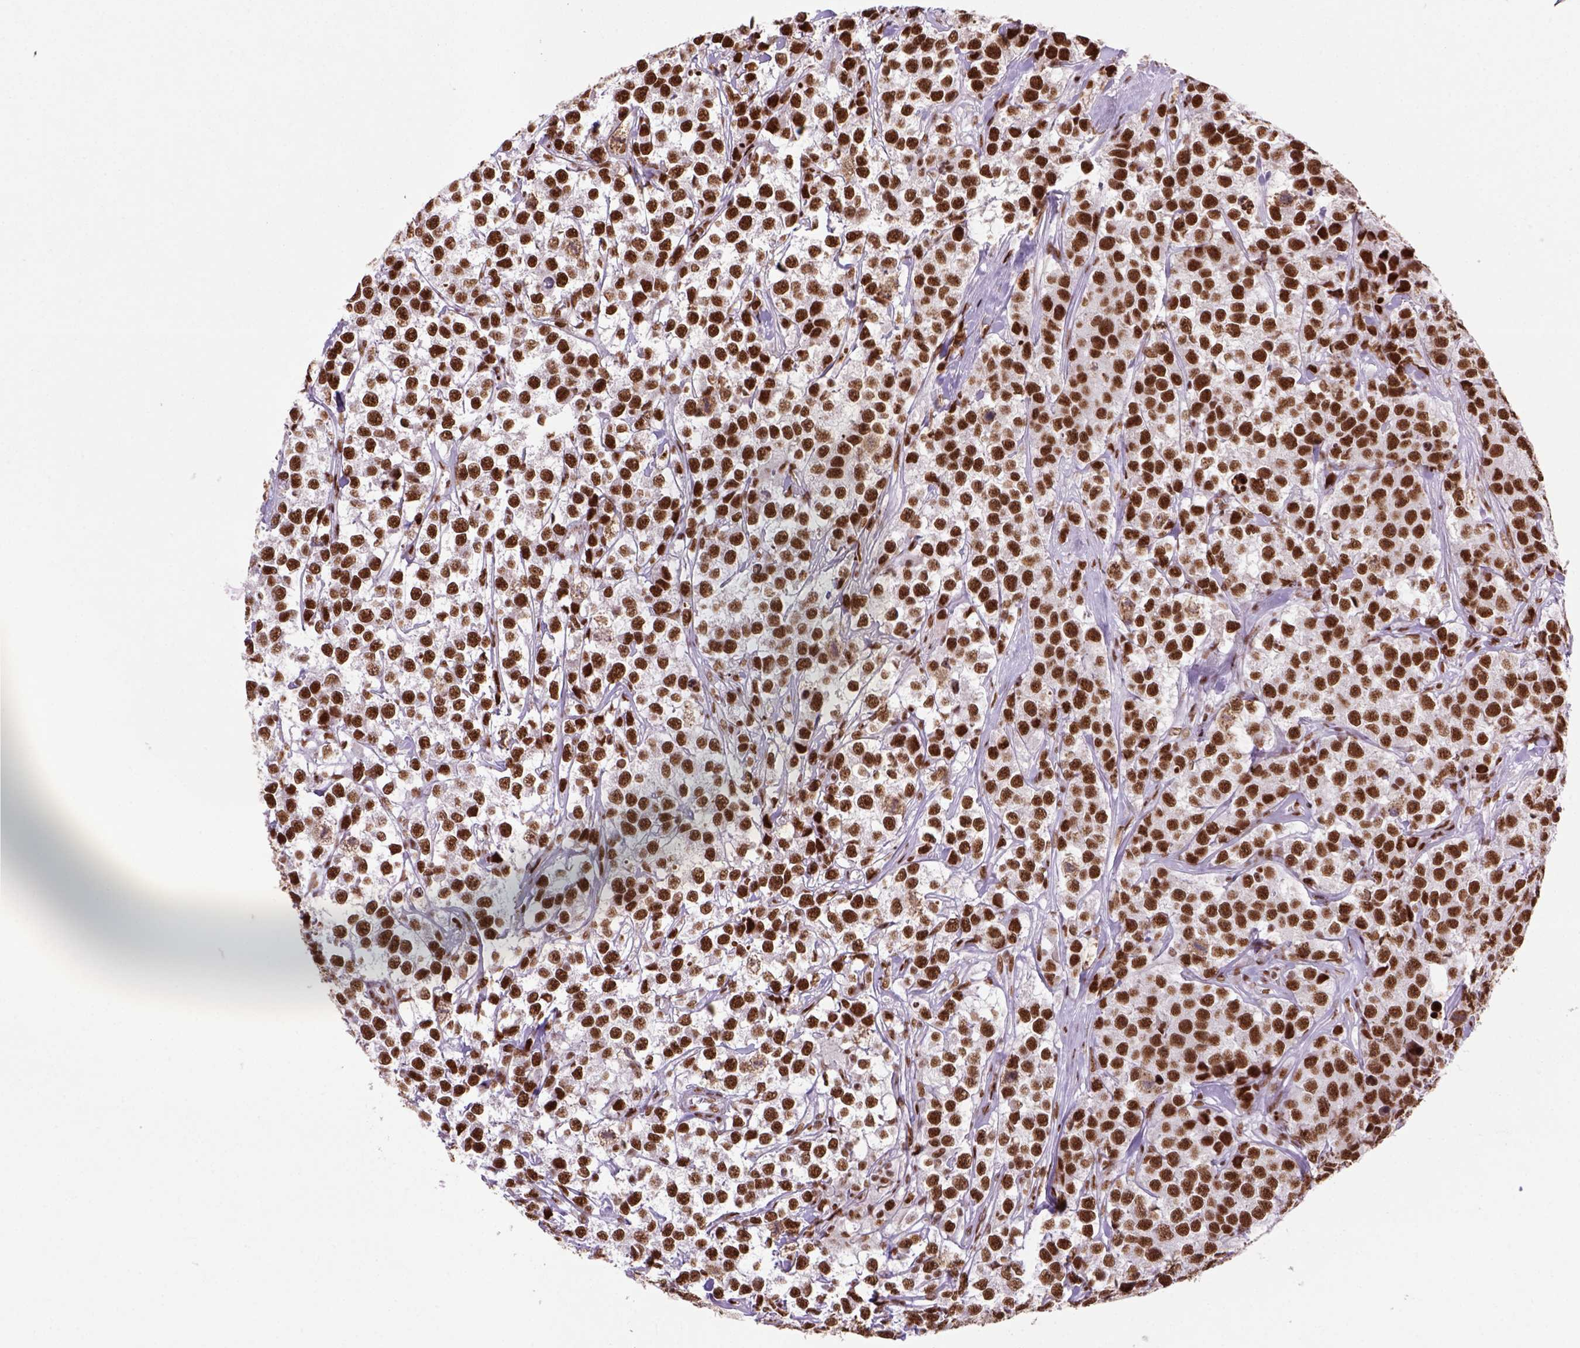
{"staining": {"intensity": "strong", "quantity": ">75%", "location": "nuclear"}, "tissue": "testis cancer", "cell_type": "Tumor cells", "image_type": "cancer", "snomed": [{"axis": "morphology", "description": "Seminoma, NOS"}, {"axis": "topography", "description": "Testis"}], "caption": "A high amount of strong nuclear staining is seen in approximately >75% of tumor cells in testis seminoma tissue. (DAB (3,3'-diaminobenzidine) IHC with brightfield microscopy, high magnification).", "gene": "NSMCE2", "patient": {"sex": "male", "age": 59}}